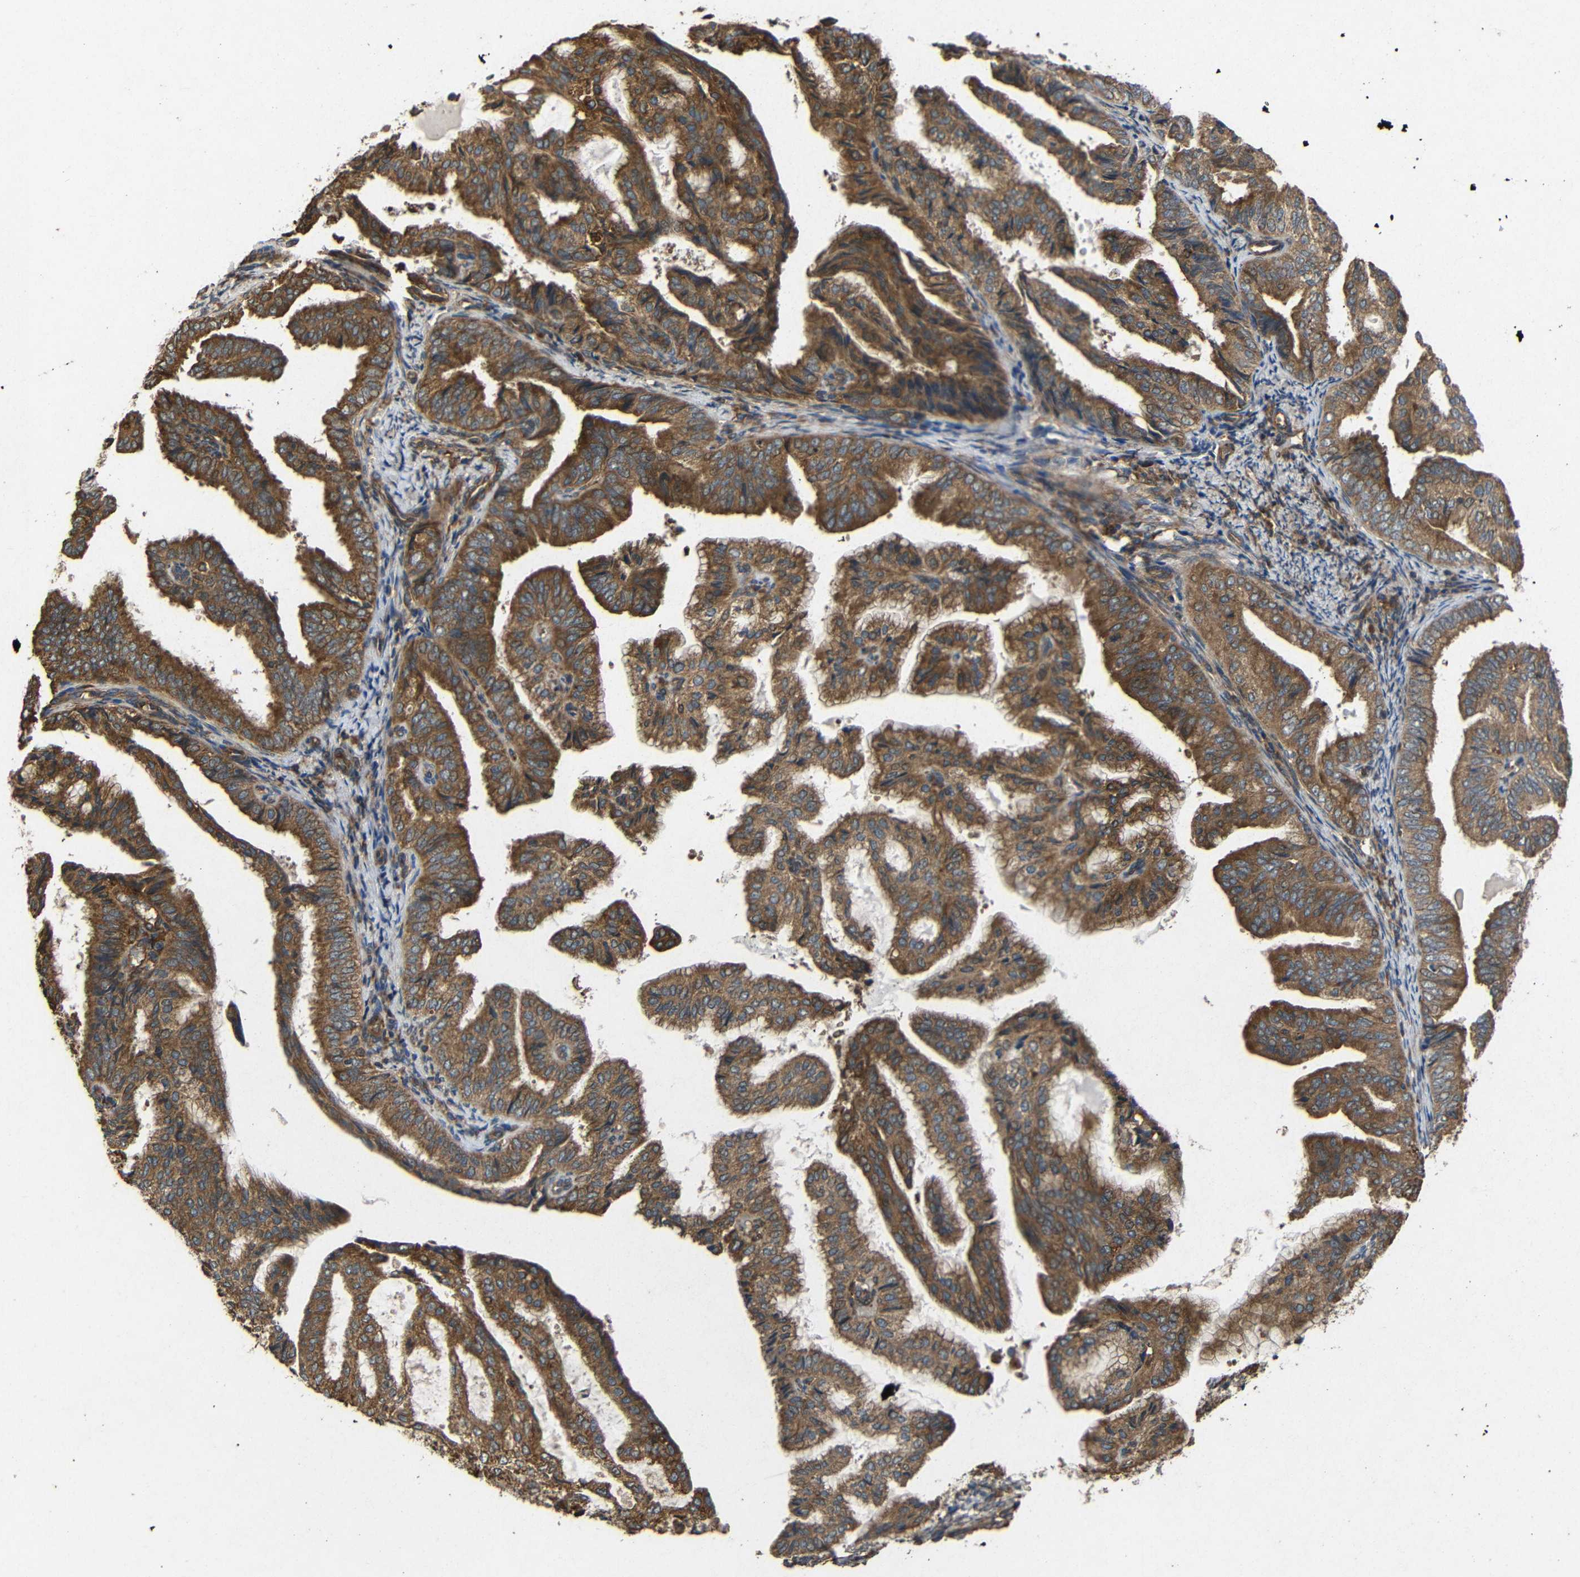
{"staining": {"intensity": "strong", "quantity": ">75%", "location": "cytoplasmic/membranous"}, "tissue": "endometrial cancer", "cell_type": "Tumor cells", "image_type": "cancer", "snomed": [{"axis": "morphology", "description": "Adenocarcinoma, NOS"}, {"axis": "topography", "description": "Endometrium"}], "caption": "A high amount of strong cytoplasmic/membranous positivity is seen in approximately >75% of tumor cells in endometrial cancer tissue.", "gene": "EIF2S1", "patient": {"sex": "female", "age": 58}}